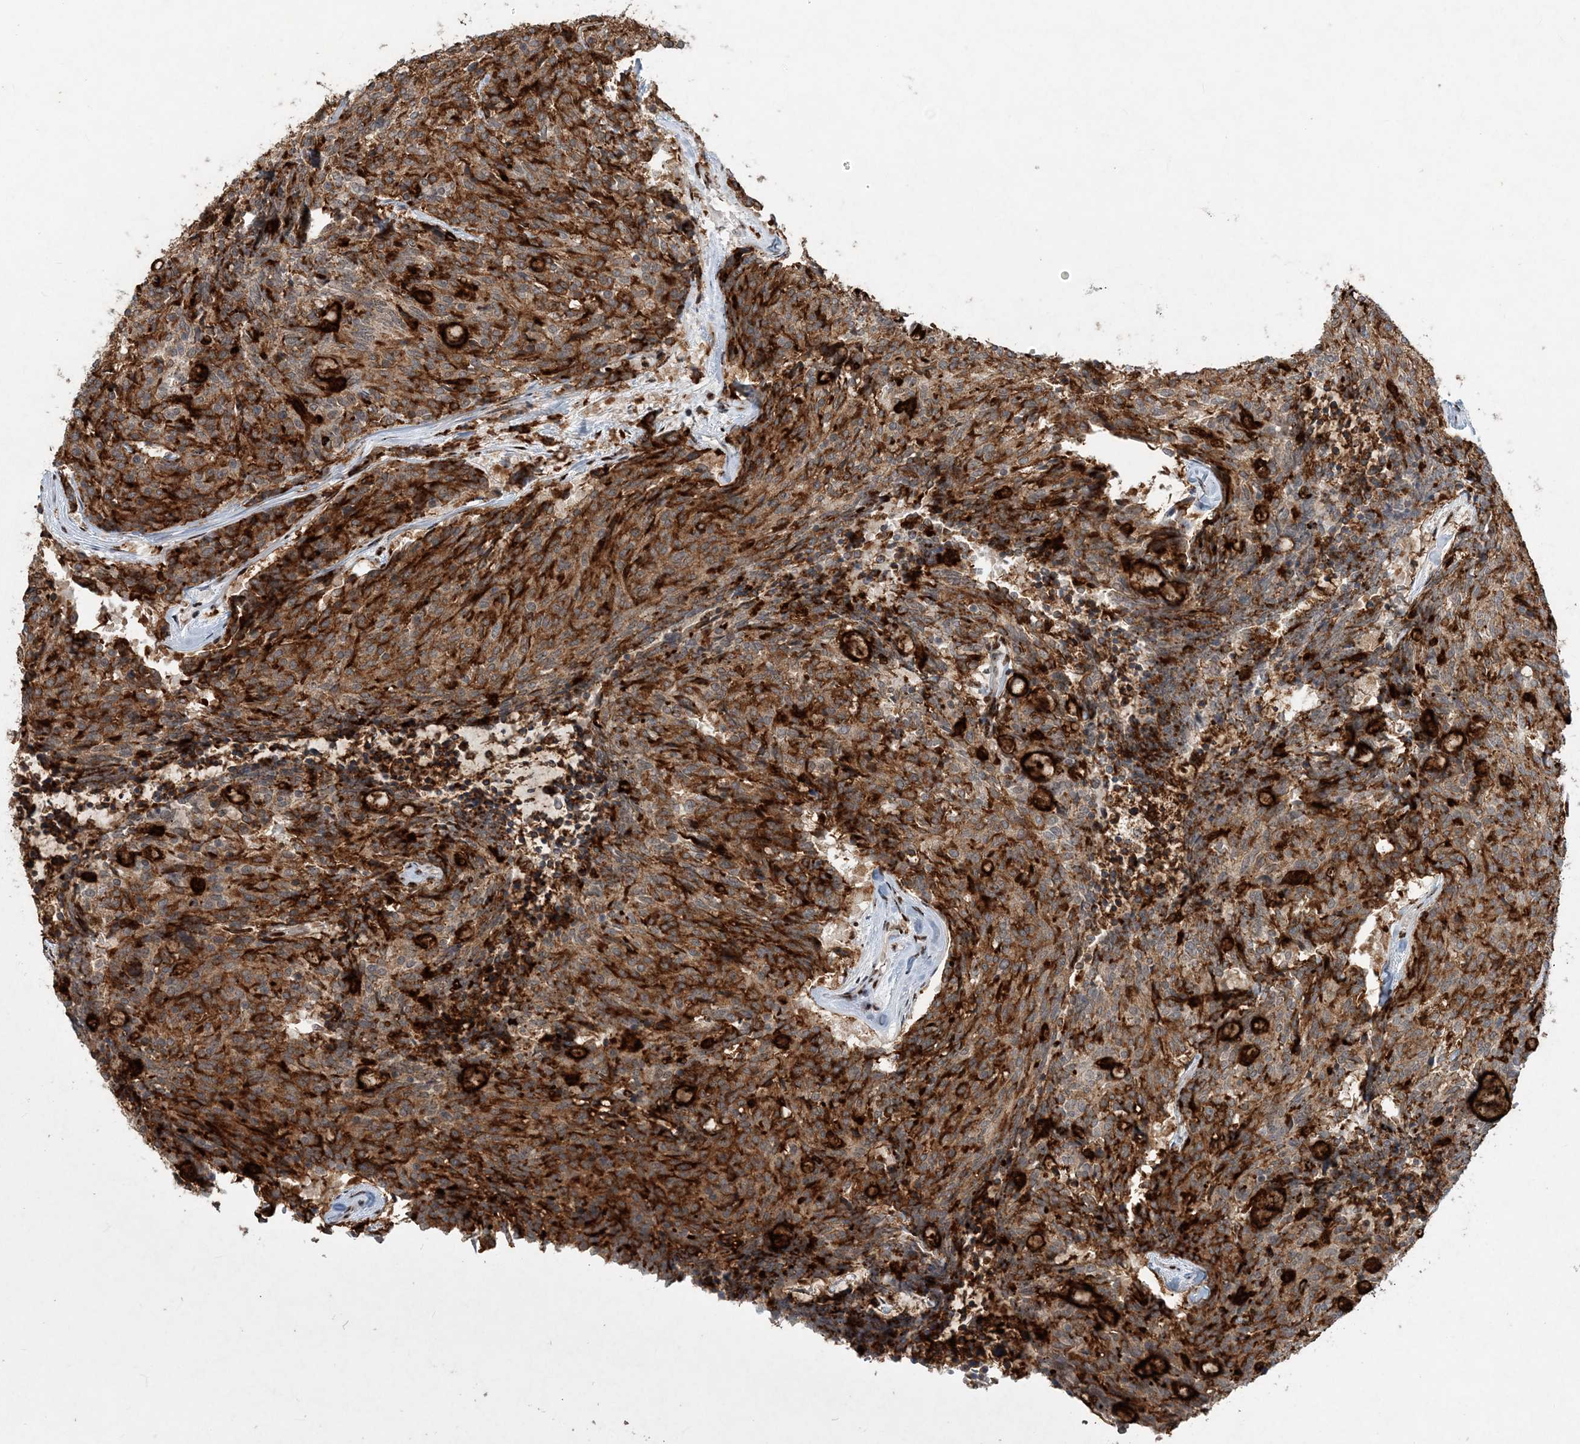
{"staining": {"intensity": "strong", "quantity": "25%-75%", "location": "cytoplasmic/membranous"}, "tissue": "carcinoid", "cell_type": "Tumor cells", "image_type": "cancer", "snomed": [{"axis": "morphology", "description": "Carcinoid, malignant, NOS"}, {"axis": "topography", "description": "Pancreas"}], "caption": "The immunohistochemical stain shows strong cytoplasmic/membranous expression in tumor cells of malignant carcinoid tissue. (DAB (3,3'-diaminobenzidine) IHC, brown staining for protein, blue staining for nuclei).", "gene": "GIN1", "patient": {"sex": "female", "age": 54}}